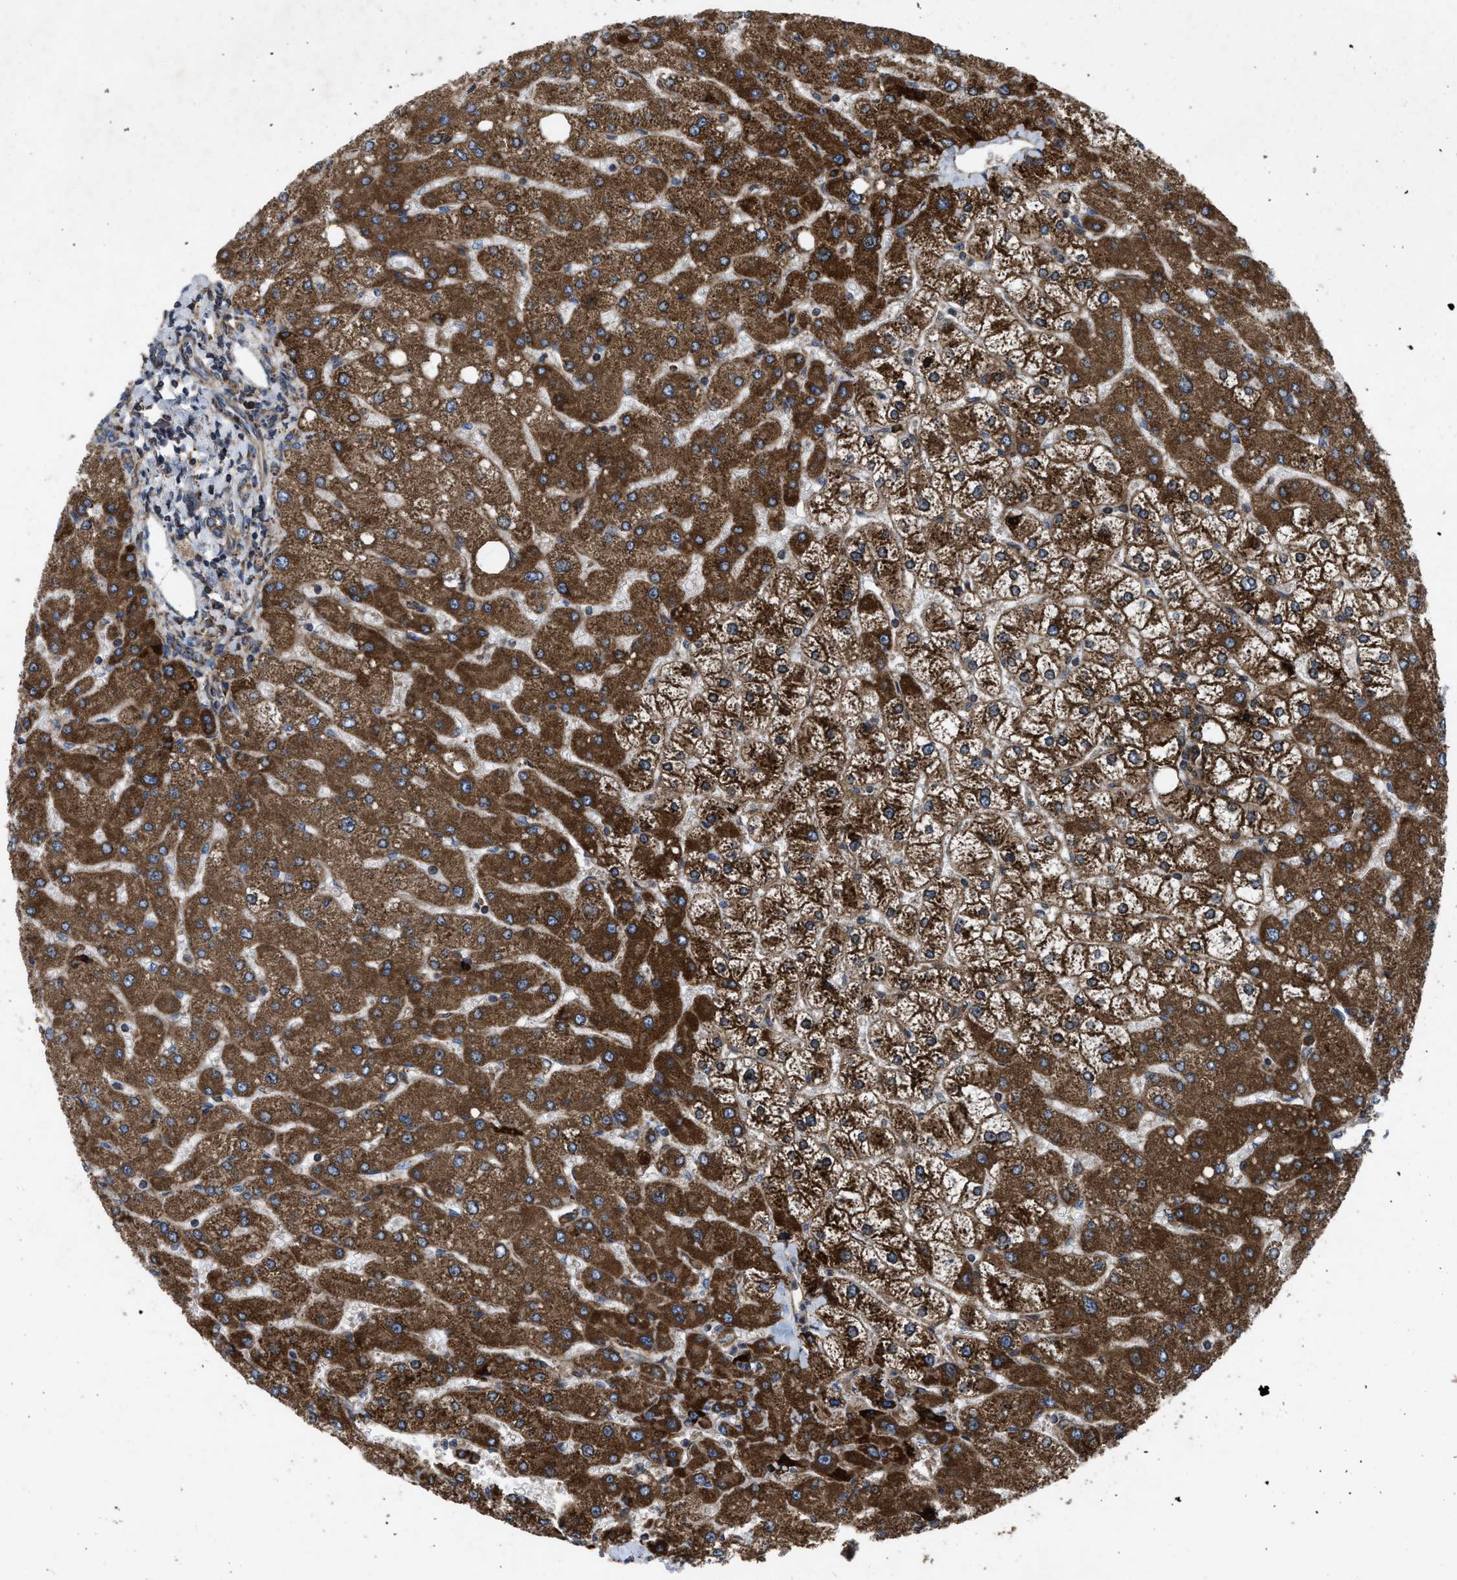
{"staining": {"intensity": "moderate", "quantity": ">75%", "location": "cytoplasmic/membranous"}, "tissue": "liver", "cell_type": "Cholangiocytes", "image_type": "normal", "snomed": [{"axis": "morphology", "description": "Normal tissue, NOS"}, {"axis": "topography", "description": "Liver"}], "caption": "Immunohistochemistry (IHC) image of normal human liver stained for a protein (brown), which reveals medium levels of moderate cytoplasmic/membranous expression in about >75% of cholangiocytes.", "gene": "PER3", "patient": {"sex": "male", "age": 55}}